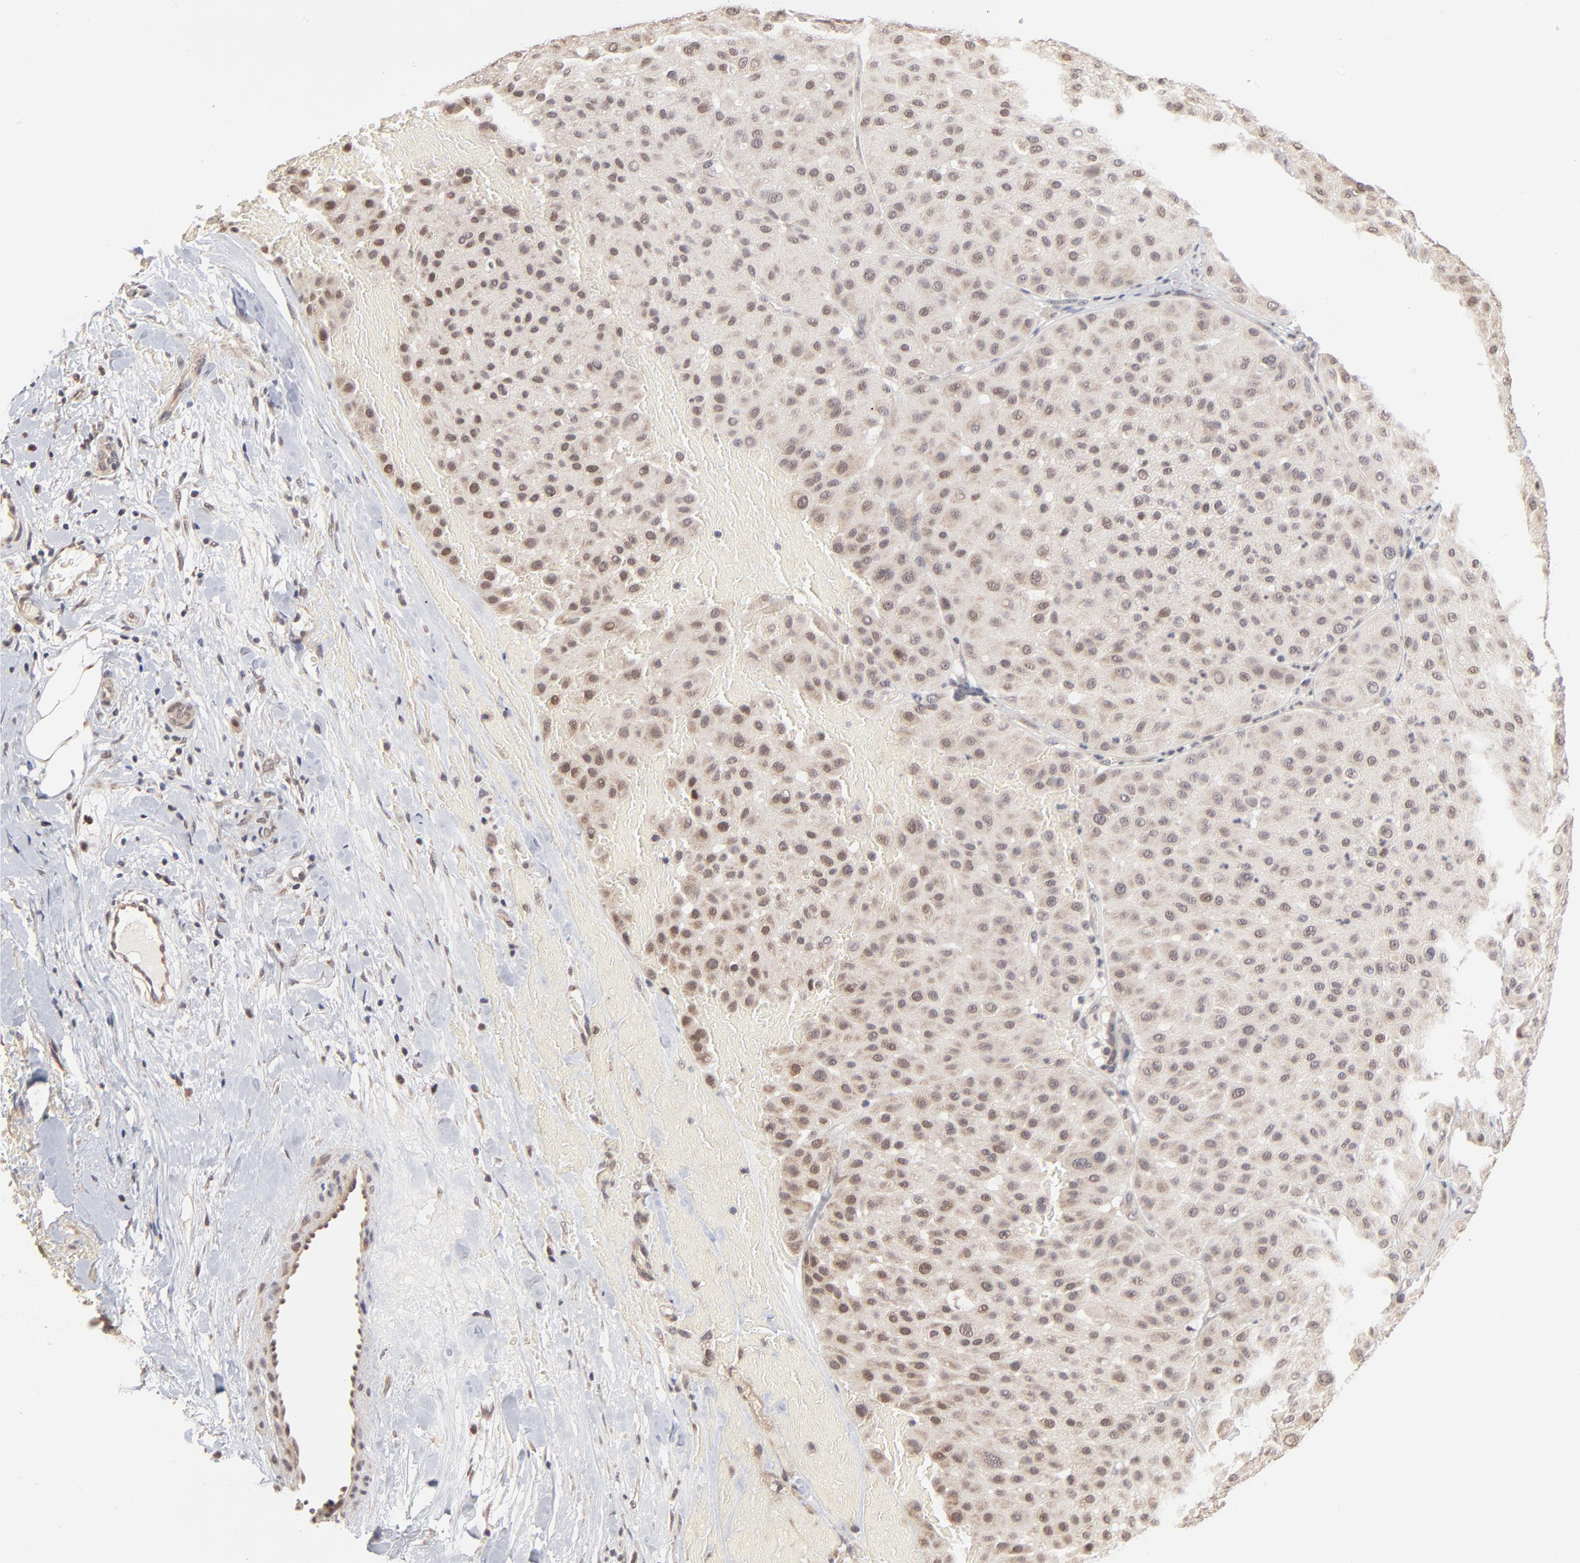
{"staining": {"intensity": "weak", "quantity": "25%-75%", "location": "cytoplasmic/membranous,nuclear"}, "tissue": "melanoma", "cell_type": "Tumor cells", "image_type": "cancer", "snomed": [{"axis": "morphology", "description": "Normal tissue, NOS"}, {"axis": "morphology", "description": "Malignant melanoma, Metastatic site"}, {"axis": "topography", "description": "Skin"}], "caption": "Human malignant melanoma (metastatic site) stained with a brown dye demonstrates weak cytoplasmic/membranous and nuclear positive positivity in about 25%-75% of tumor cells.", "gene": "MSL2", "patient": {"sex": "male", "age": 41}}